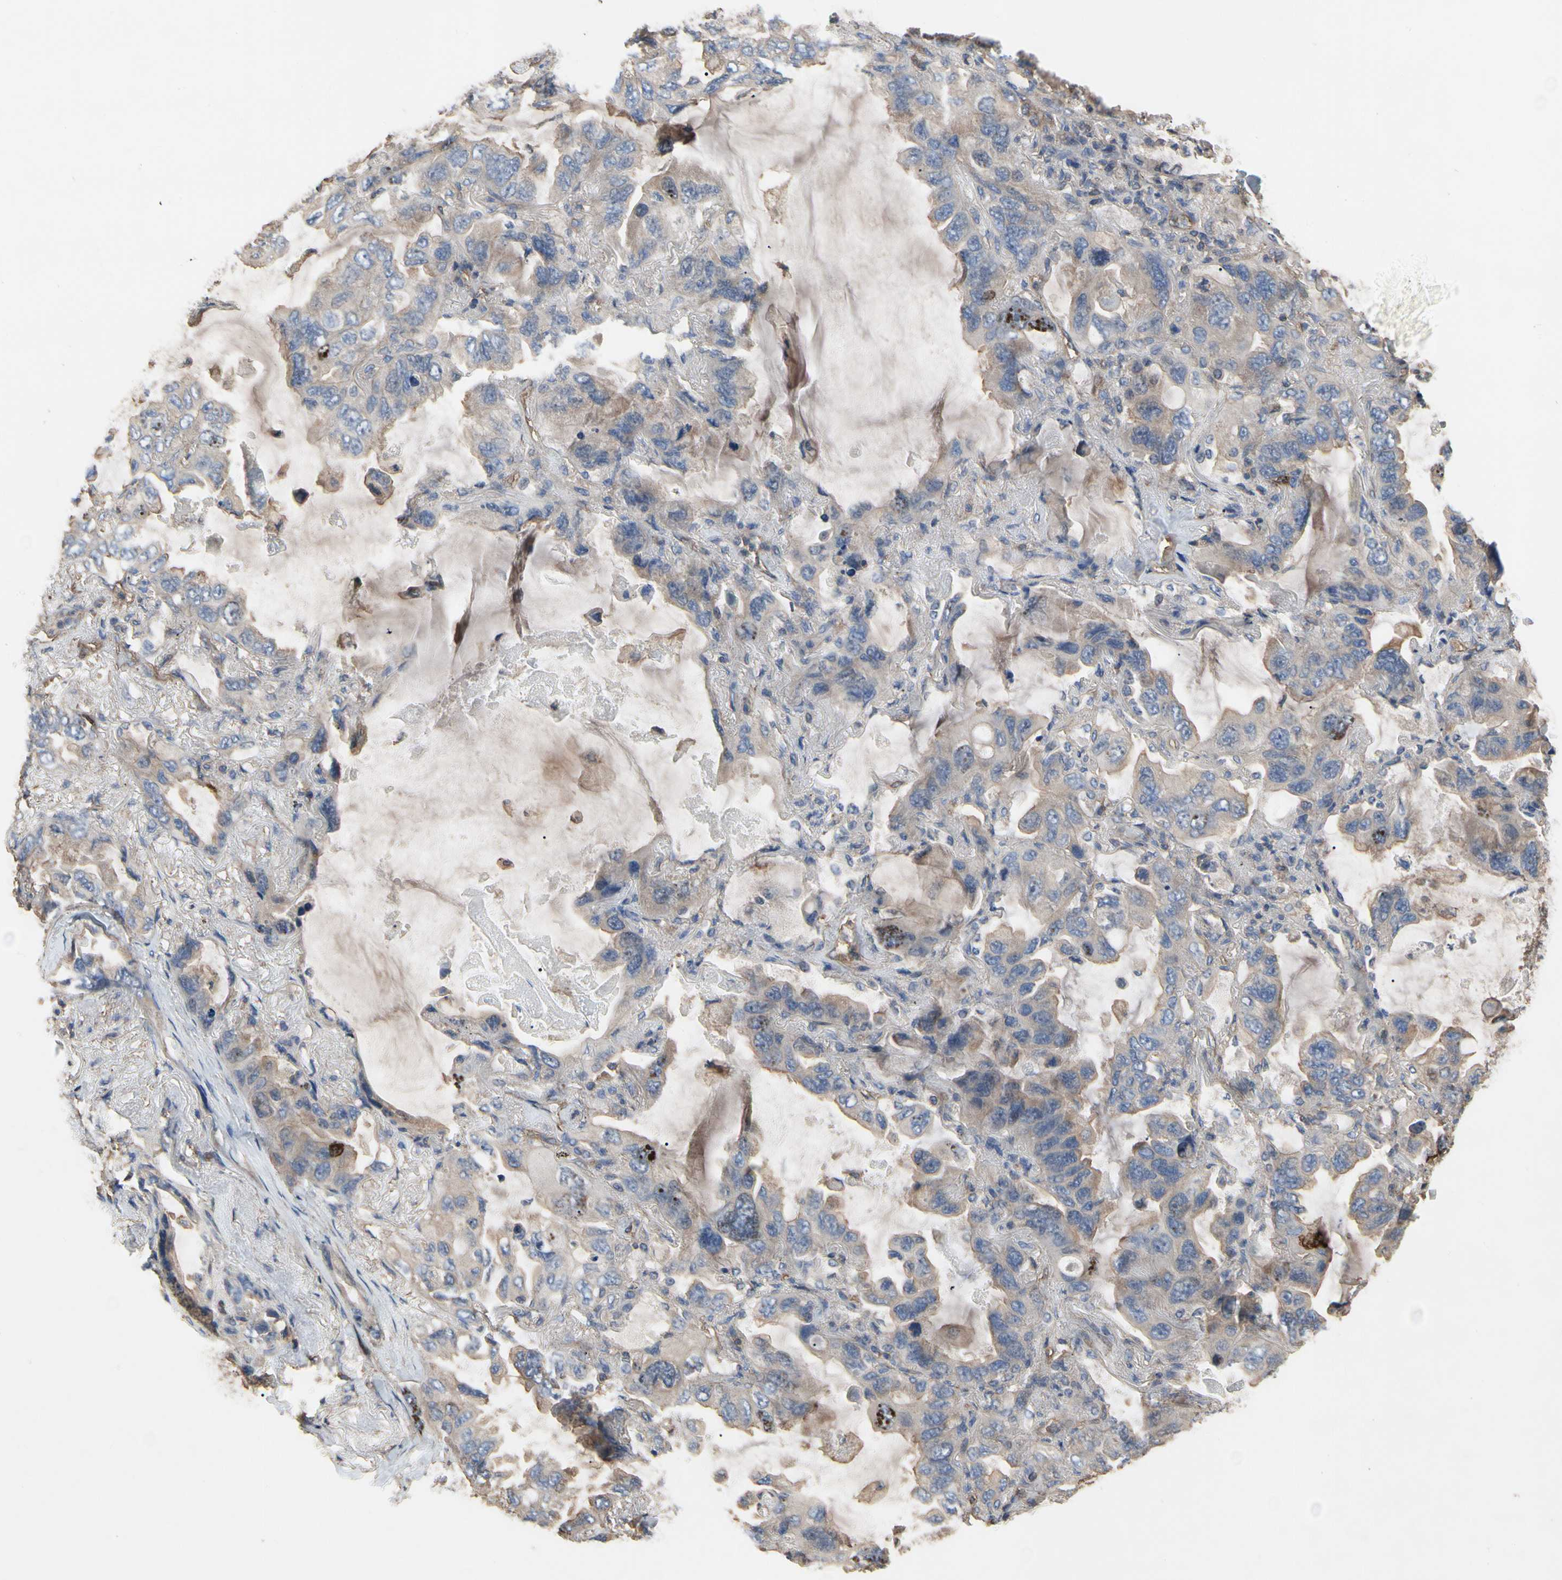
{"staining": {"intensity": "strong", "quantity": "<25%", "location": "cytoplasmic/membranous"}, "tissue": "lung cancer", "cell_type": "Tumor cells", "image_type": "cancer", "snomed": [{"axis": "morphology", "description": "Squamous cell carcinoma, NOS"}, {"axis": "topography", "description": "Lung"}], "caption": "Protein staining by immunohistochemistry exhibits strong cytoplasmic/membranous positivity in approximately <25% of tumor cells in lung squamous cell carcinoma. (Brightfield microscopy of DAB IHC at high magnification).", "gene": "PDZK1", "patient": {"sex": "female", "age": 73}}